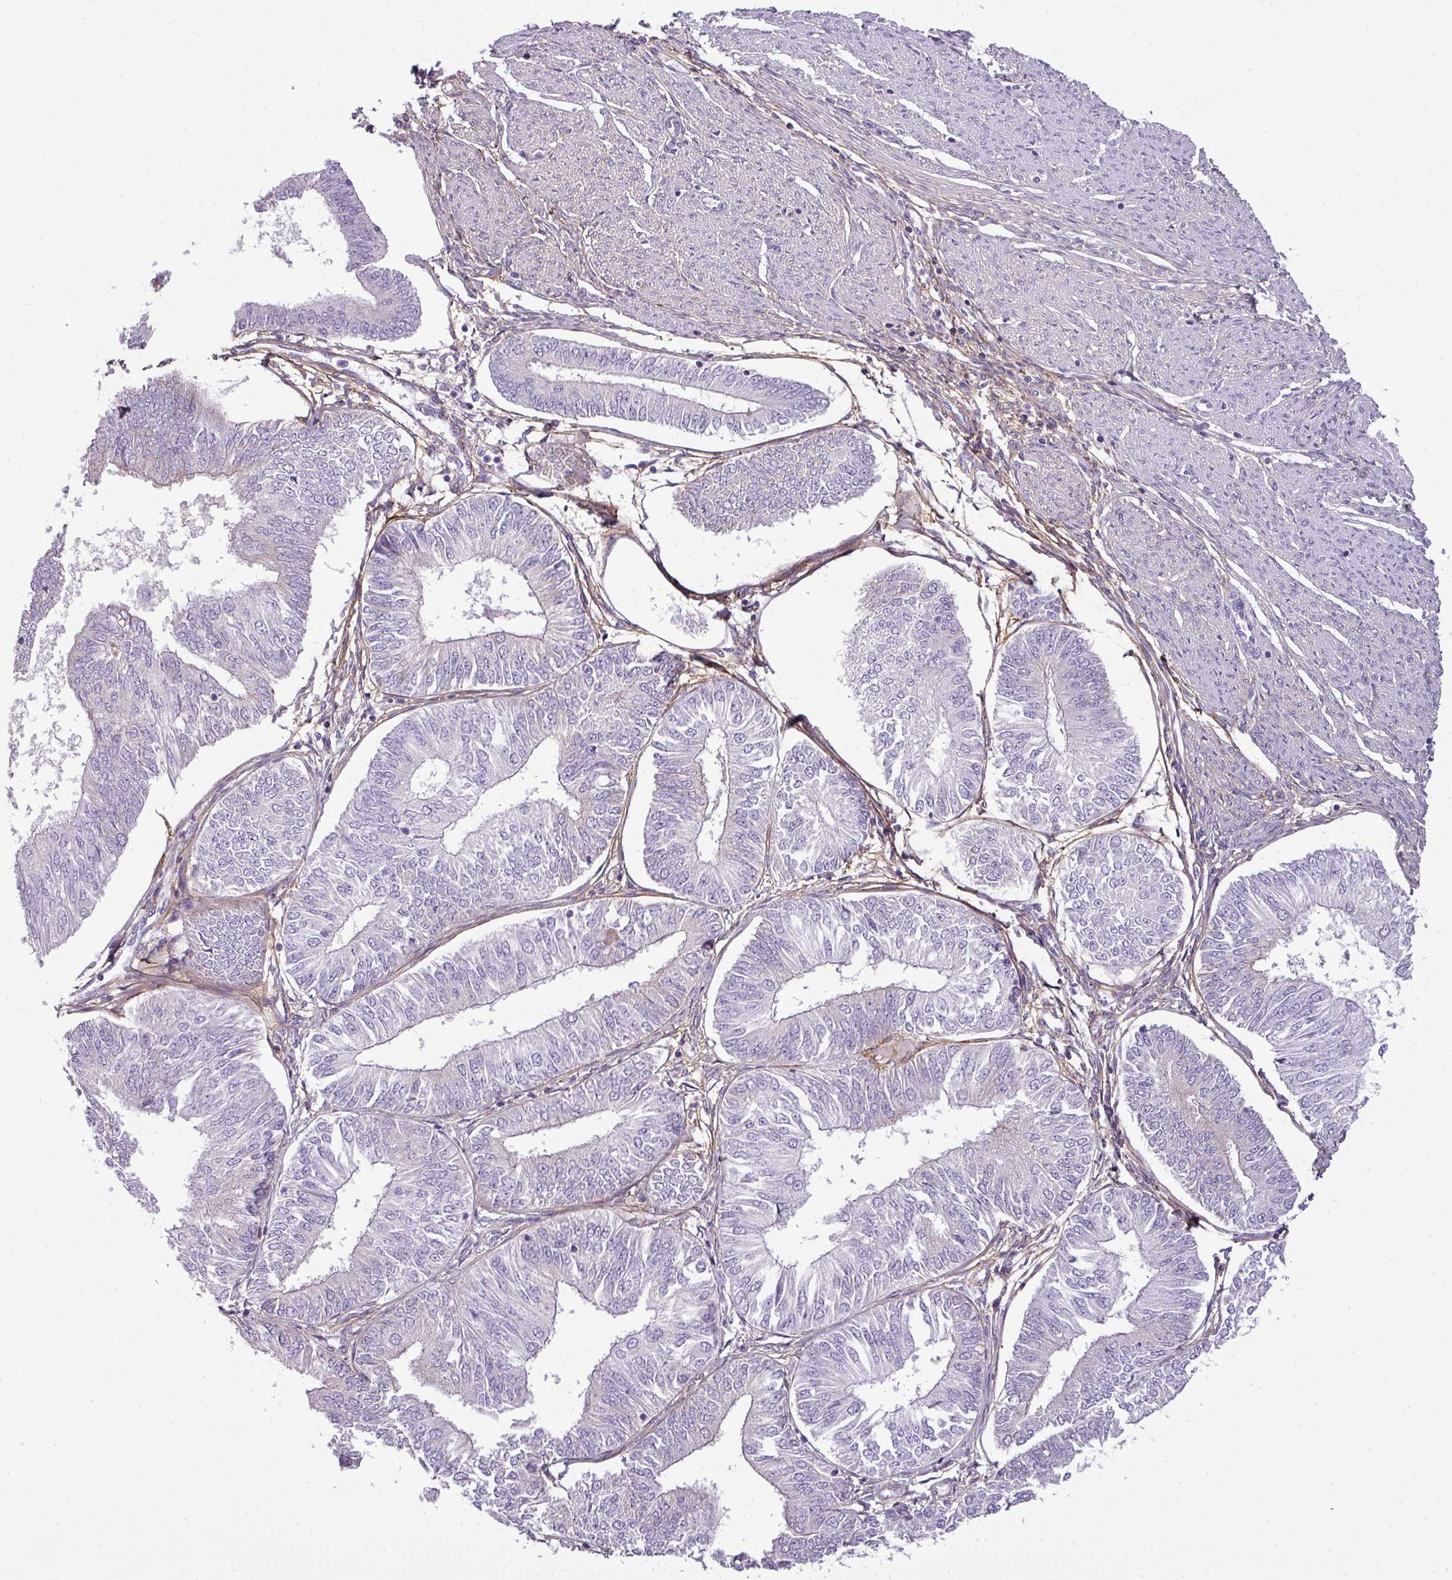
{"staining": {"intensity": "negative", "quantity": "none", "location": "none"}, "tissue": "endometrial cancer", "cell_type": "Tumor cells", "image_type": "cancer", "snomed": [{"axis": "morphology", "description": "Adenocarcinoma, NOS"}, {"axis": "topography", "description": "Endometrium"}], "caption": "DAB immunohistochemical staining of endometrial cancer displays no significant expression in tumor cells.", "gene": "PARD6G", "patient": {"sex": "female", "age": 58}}